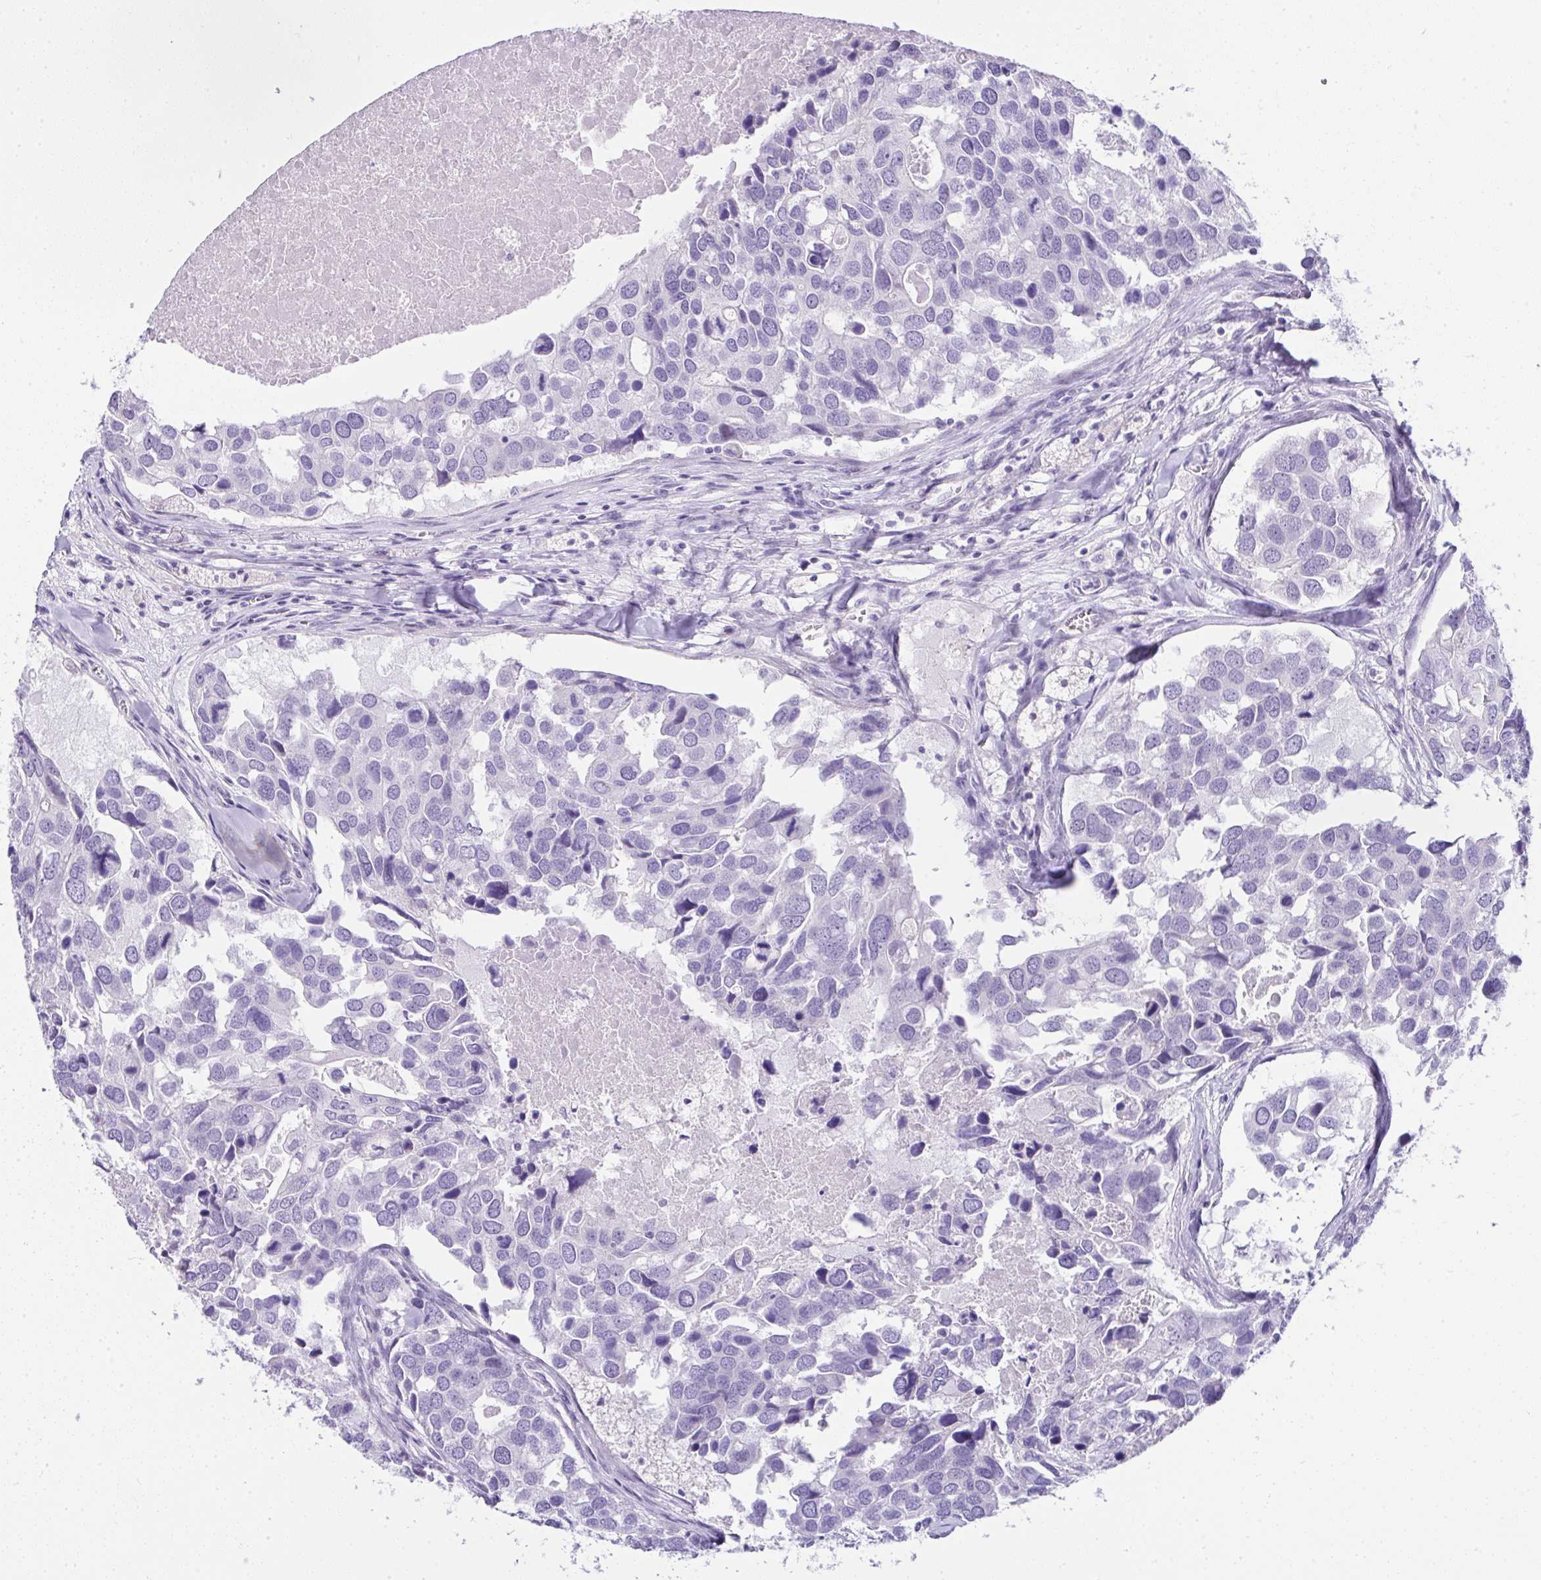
{"staining": {"intensity": "negative", "quantity": "none", "location": "none"}, "tissue": "breast cancer", "cell_type": "Tumor cells", "image_type": "cancer", "snomed": [{"axis": "morphology", "description": "Duct carcinoma"}, {"axis": "topography", "description": "Breast"}], "caption": "IHC of human breast cancer (intraductal carcinoma) reveals no expression in tumor cells.", "gene": "RNF183", "patient": {"sex": "female", "age": 83}}